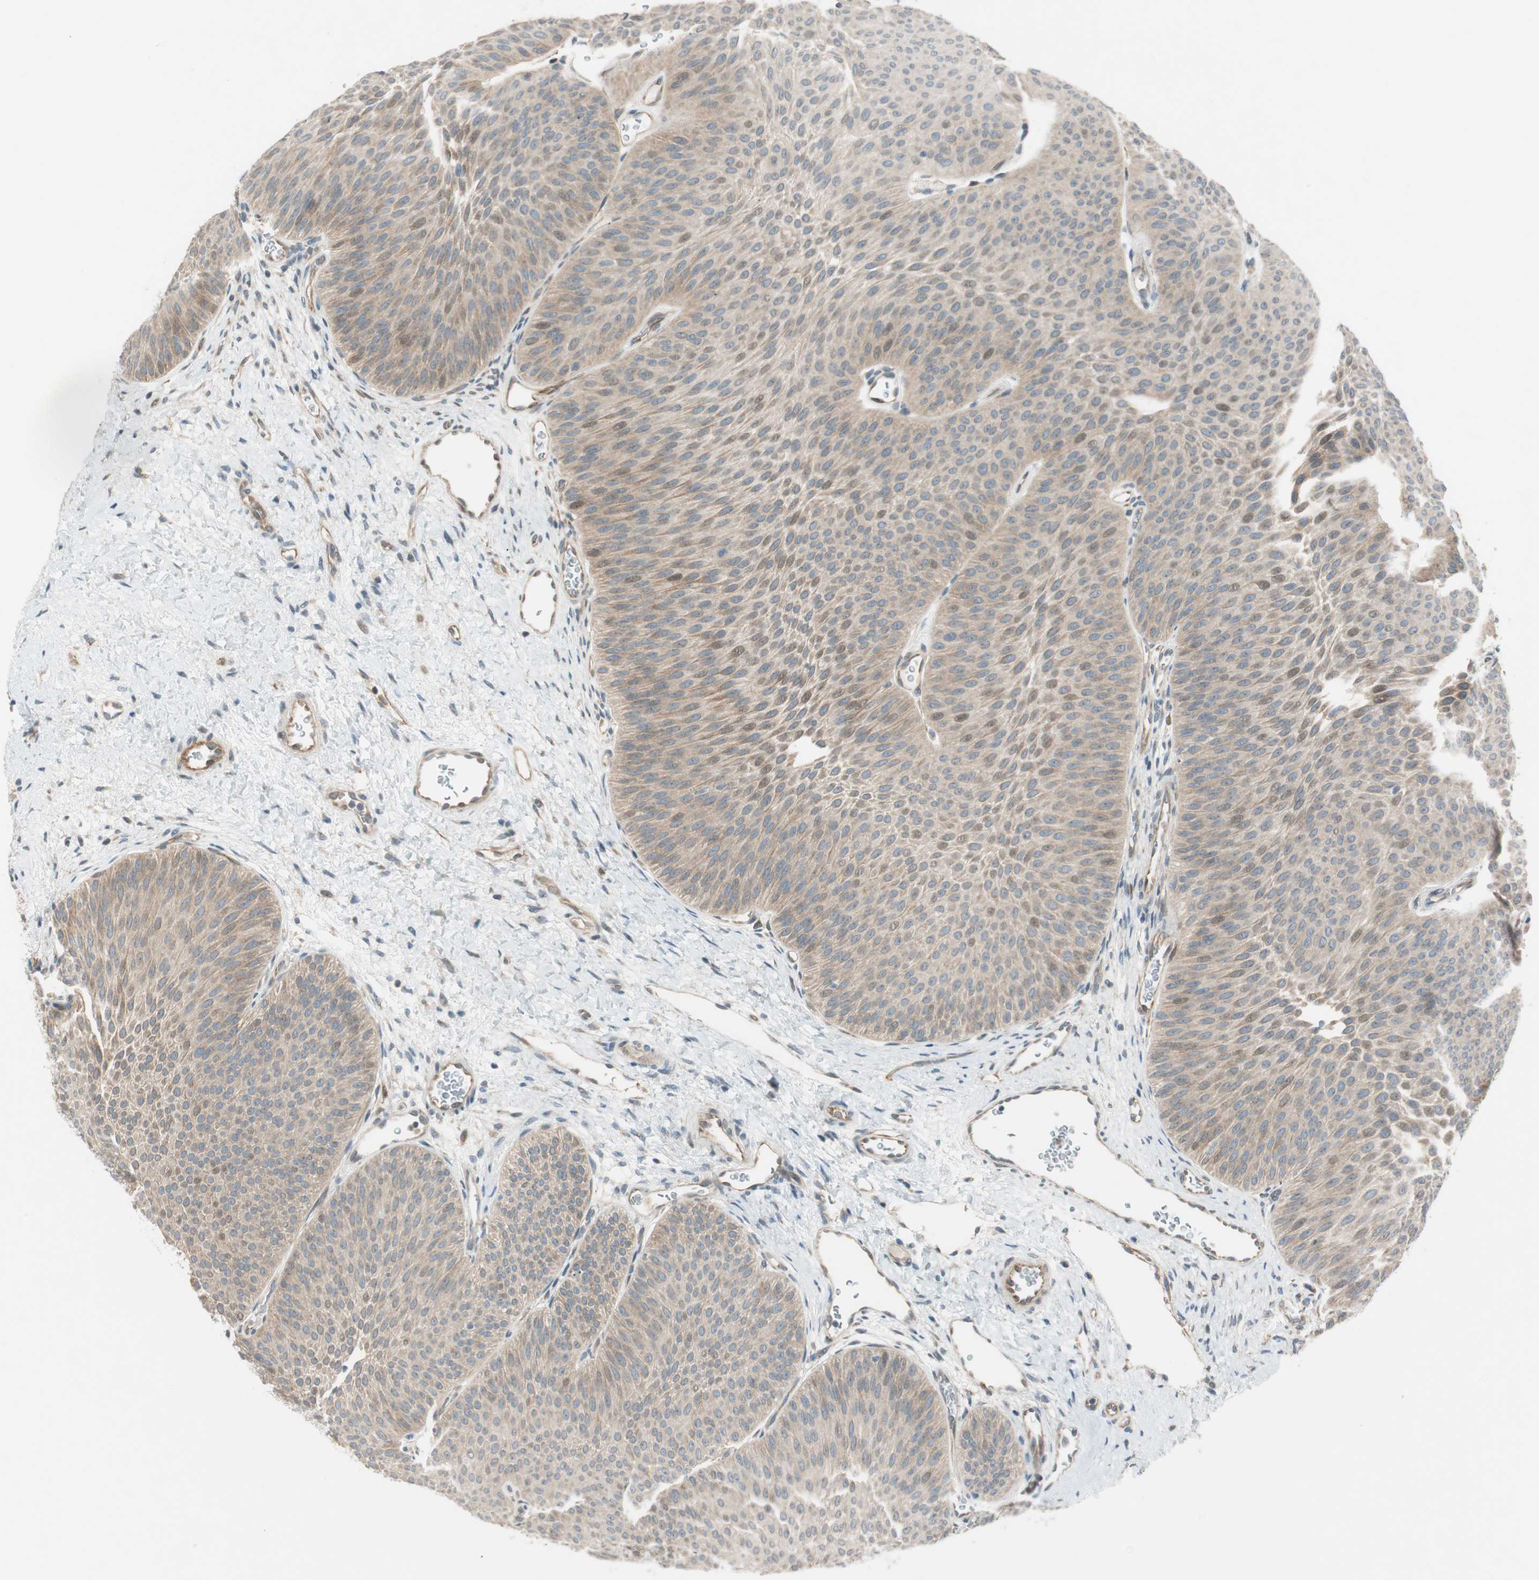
{"staining": {"intensity": "weak", "quantity": ">75%", "location": "cytoplasmic/membranous,nuclear"}, "tissue": "urothelial cancer", "cell_type": "Tumor cells", "image_type": "cancer", "snomed": [{"axis": "morphology", "description": "Urothelial carcinoma, Low grade"}, {"axis": "topography", "description": "Urinary bladder"}], "caption": "DAB immunohistochemical staining of urothelial cancer reveals weak cytoplasmic/membranous and nuclear protein staining in about >75% of tumor cells. Using DAB (3,3'-diaminobenzidine) (brown) and hematoxylin (blue) stains, captured at high magnification using brightfield microscopy.", "gene": "CGRRF1", "patient": {"sex": "female", "age": 60}}